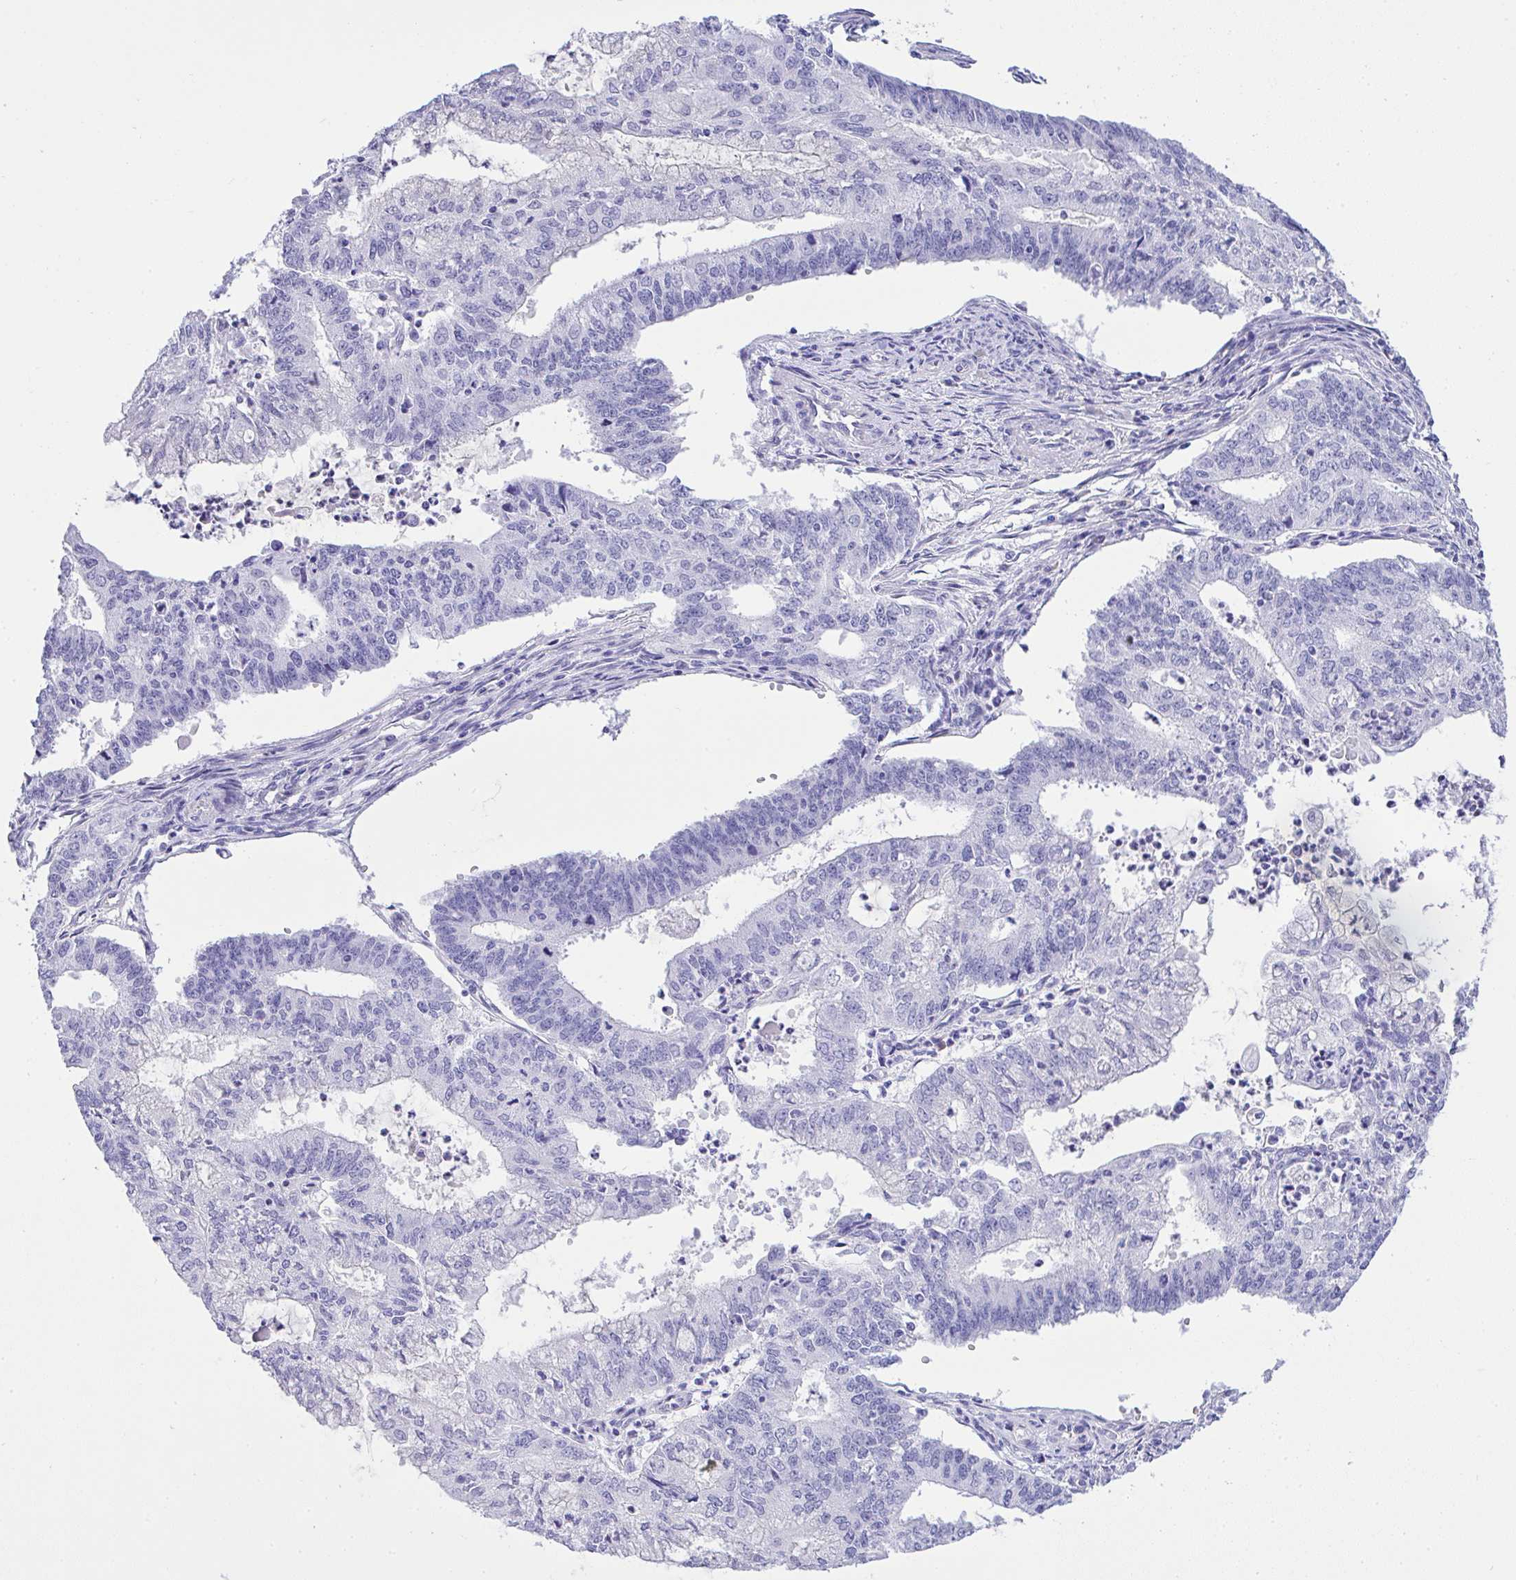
{"staining": {"intensity": "negative", "quantity": "none", "location": "none"}, "tissue": "endometrial cancer", "cell_type": "Tumor cells", "image_type": "cancer", "snomed": [{"axis": "morphology", "description": "Adenocarcinoma, NOS"}, {"axis": "topography", "description": "Endometrium"}], "caption": "Immunohistochemistry (IHC) image of neoplastic tissue: endometrial cancer stained with DAB (3,3'-diaminobenzidine) shows no significant protein staining in tumor cells.", "gene": "AKR1D1", "patient": {"sex": "female", "age": 61}}